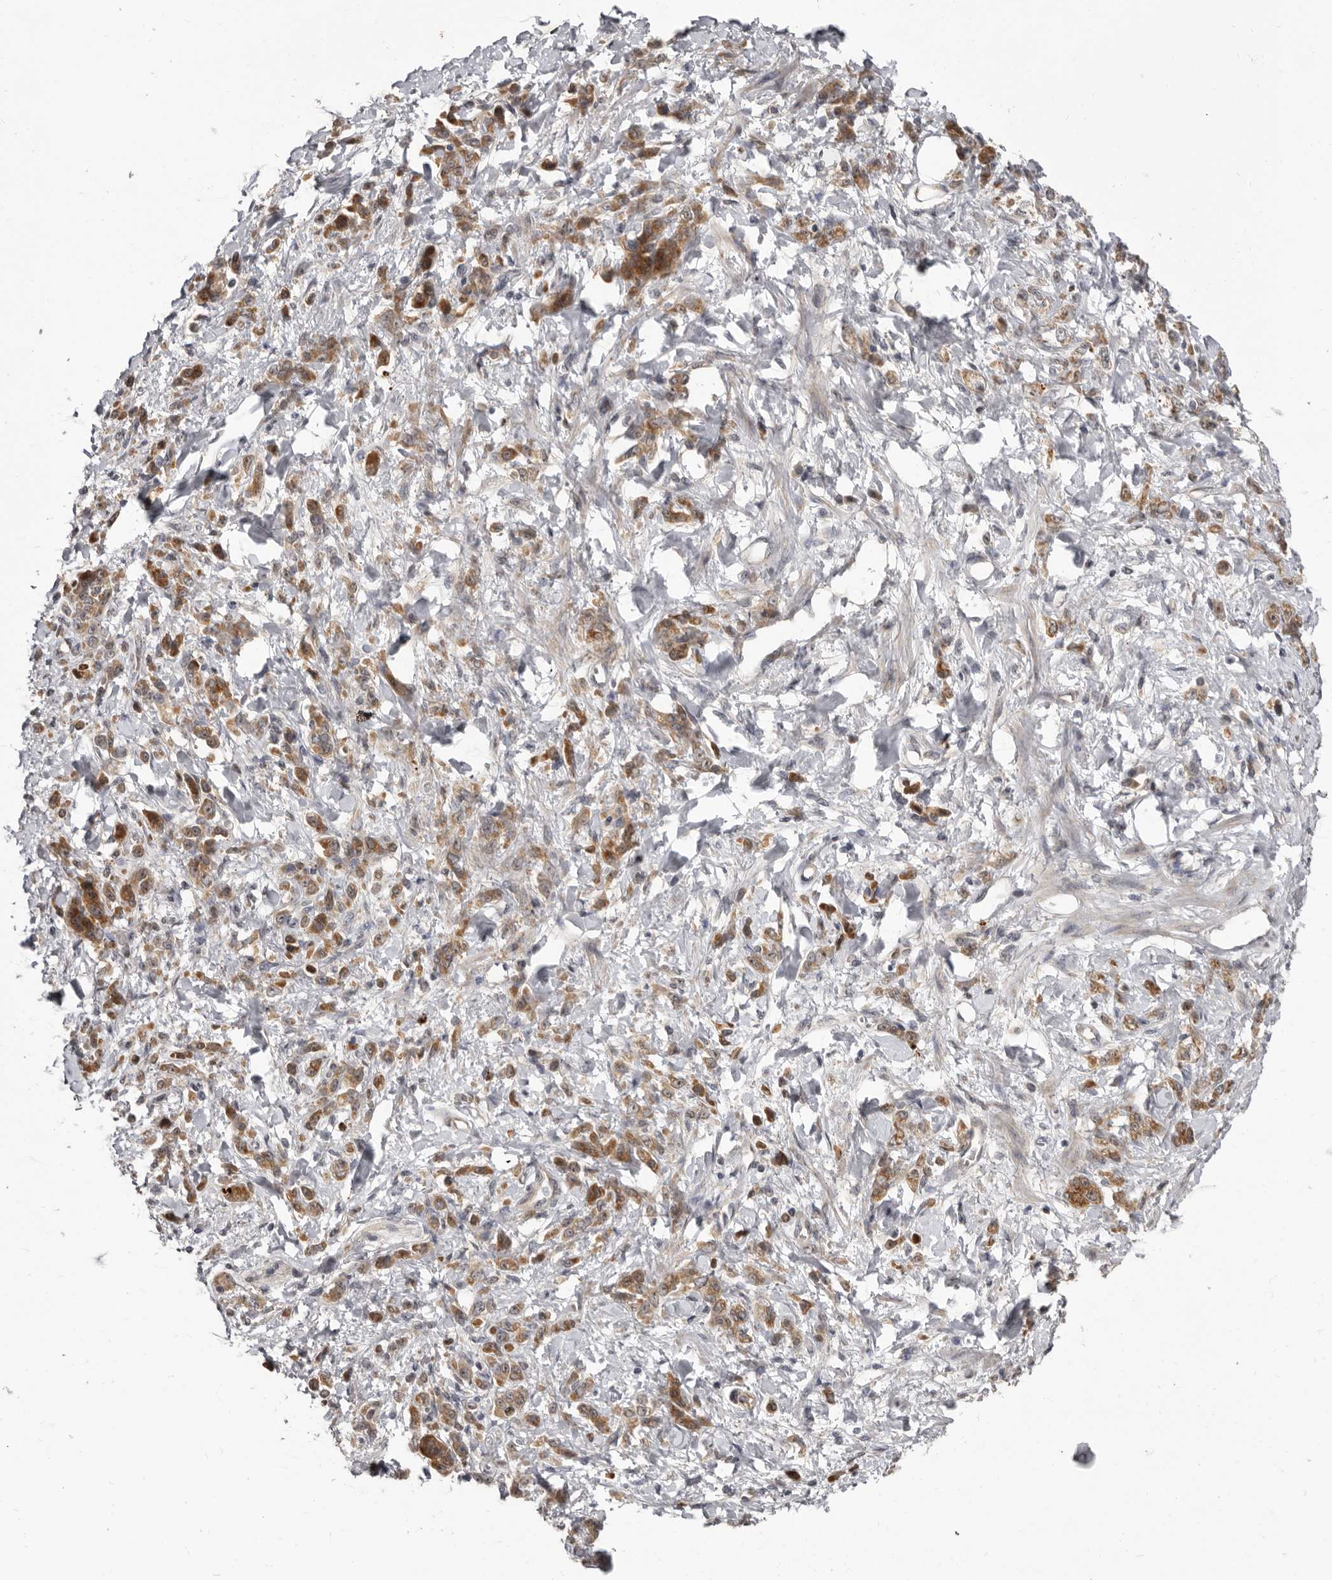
{"staining": {"intensity": "moderate", "quantity": ">75%", "location": "cytoplasmic/membranous"}, "tissue": "stomach cancer", "cell_type": "Tumor cells", "image_type": "cancer", "snomed": [{"axis": "morphology", "description": "Normal tissue, NOS"}, {"axis": "morphology", "description": "Adenocarcinoma, NOS"}, {"axis": "topography", "description": "Stomach"}], "caption": "Immunohistochemistry (IHC) of stomach cancer (adenocarcinoma) shows medium levels of moderate cytoplasmic/membranous staining in about >75% of tumor cells. (DAB (3,3'-diaminobenzidine) IHC, brown staining for protein, blue staining for nuclei).", "gene": "BAD", "patient": {"sex": "male", "age": 82}}